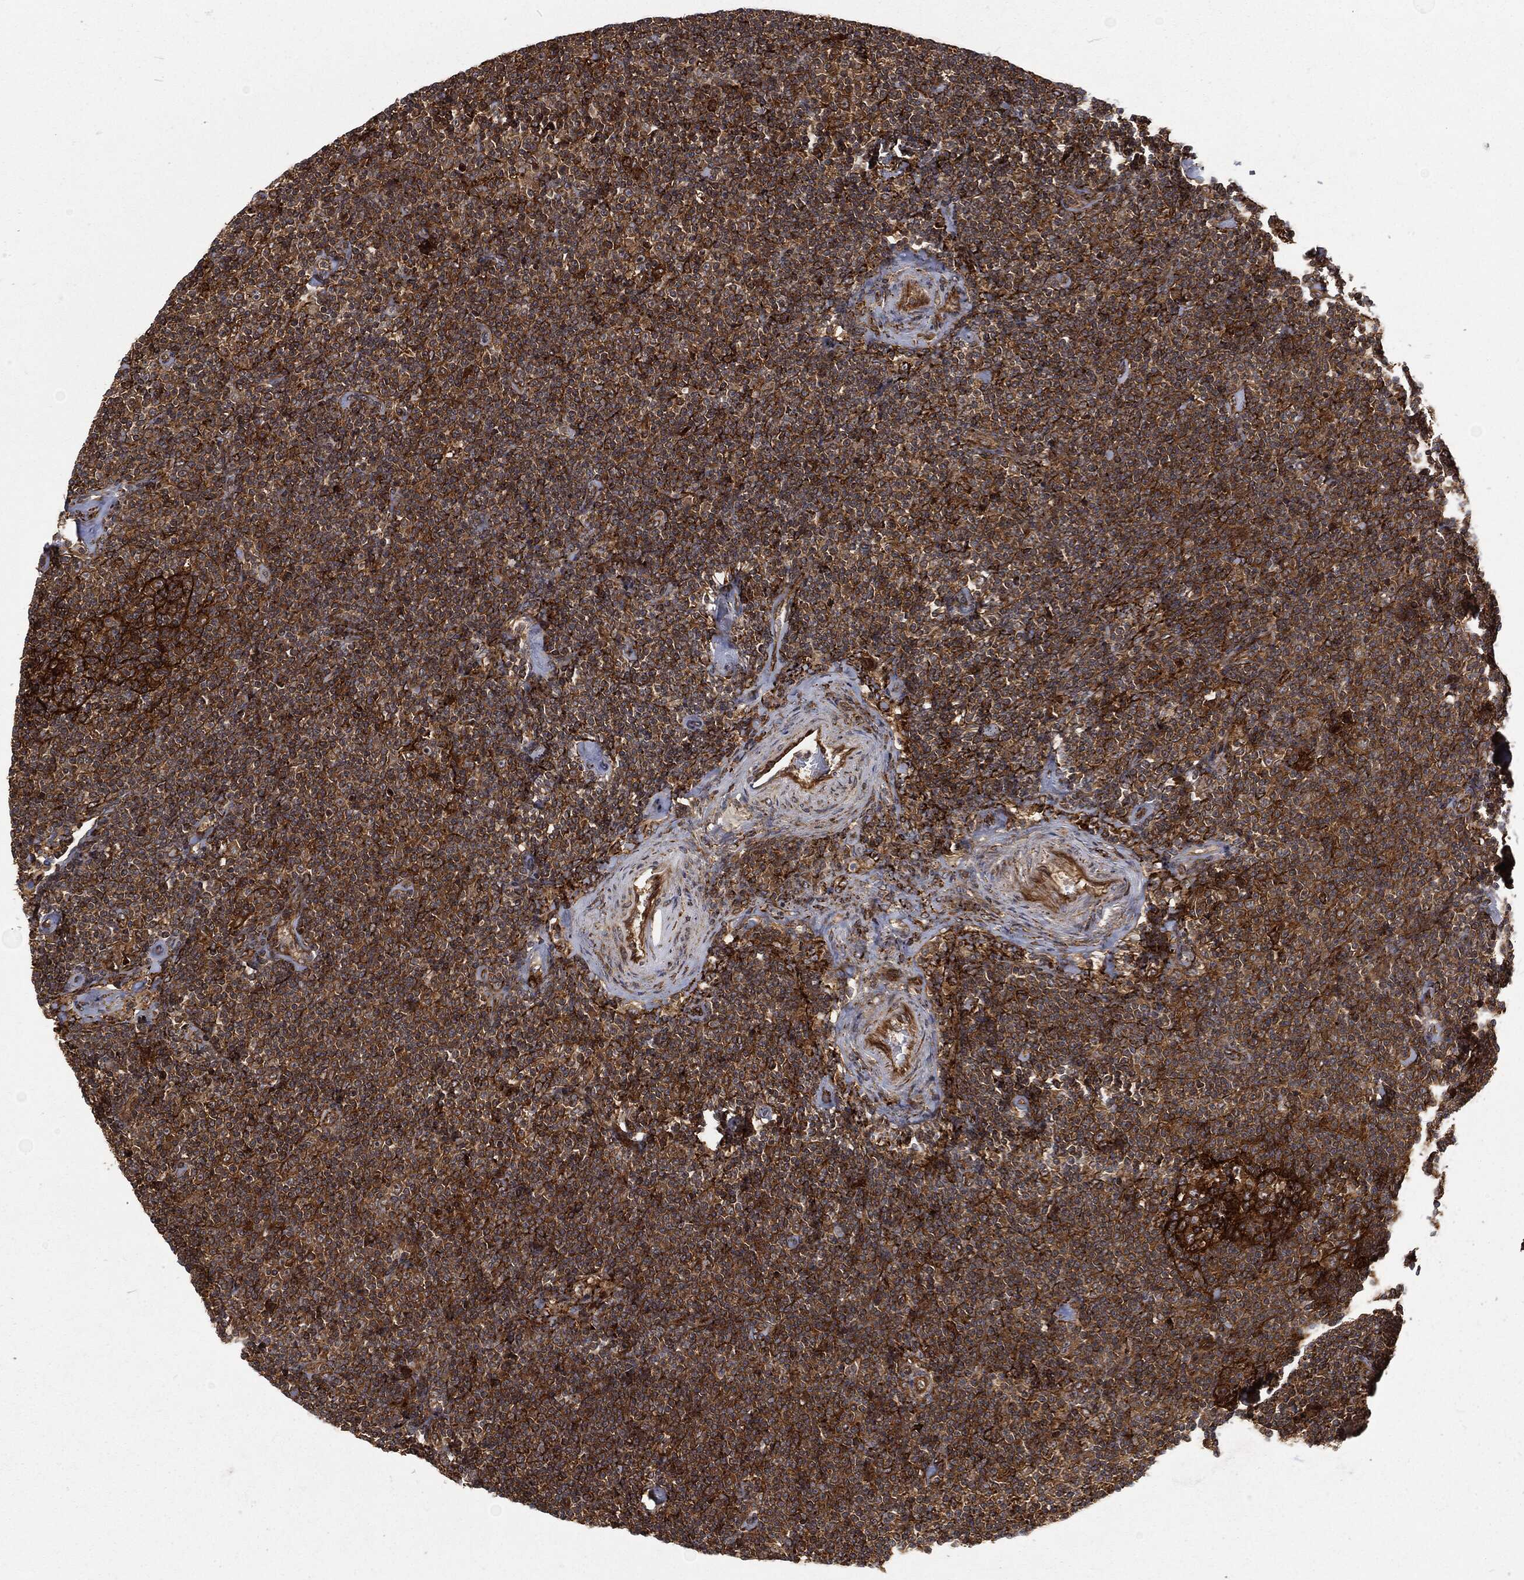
{"staining": {"intensity": "strong", "quantity": ">75%", "location": "cytoplasmic/membranous"}, "tissue": "lymphoma", "cell_type": "Tumor cells", "image_type": "cancer", "snomed": [{"axis": "morphology", "description": "Malignant lymphoma, non-Hodgkin's type, Low grade"}, {"axis": "topography", "description": "Lymph node"}], "caption": "Protein staining of lymphoma tissue shows strong cytoplasmic/membranous expression in about >75% of tumor cells.", "gene": "RFTN1", "patient": {"sex": "male", "age": 81}}